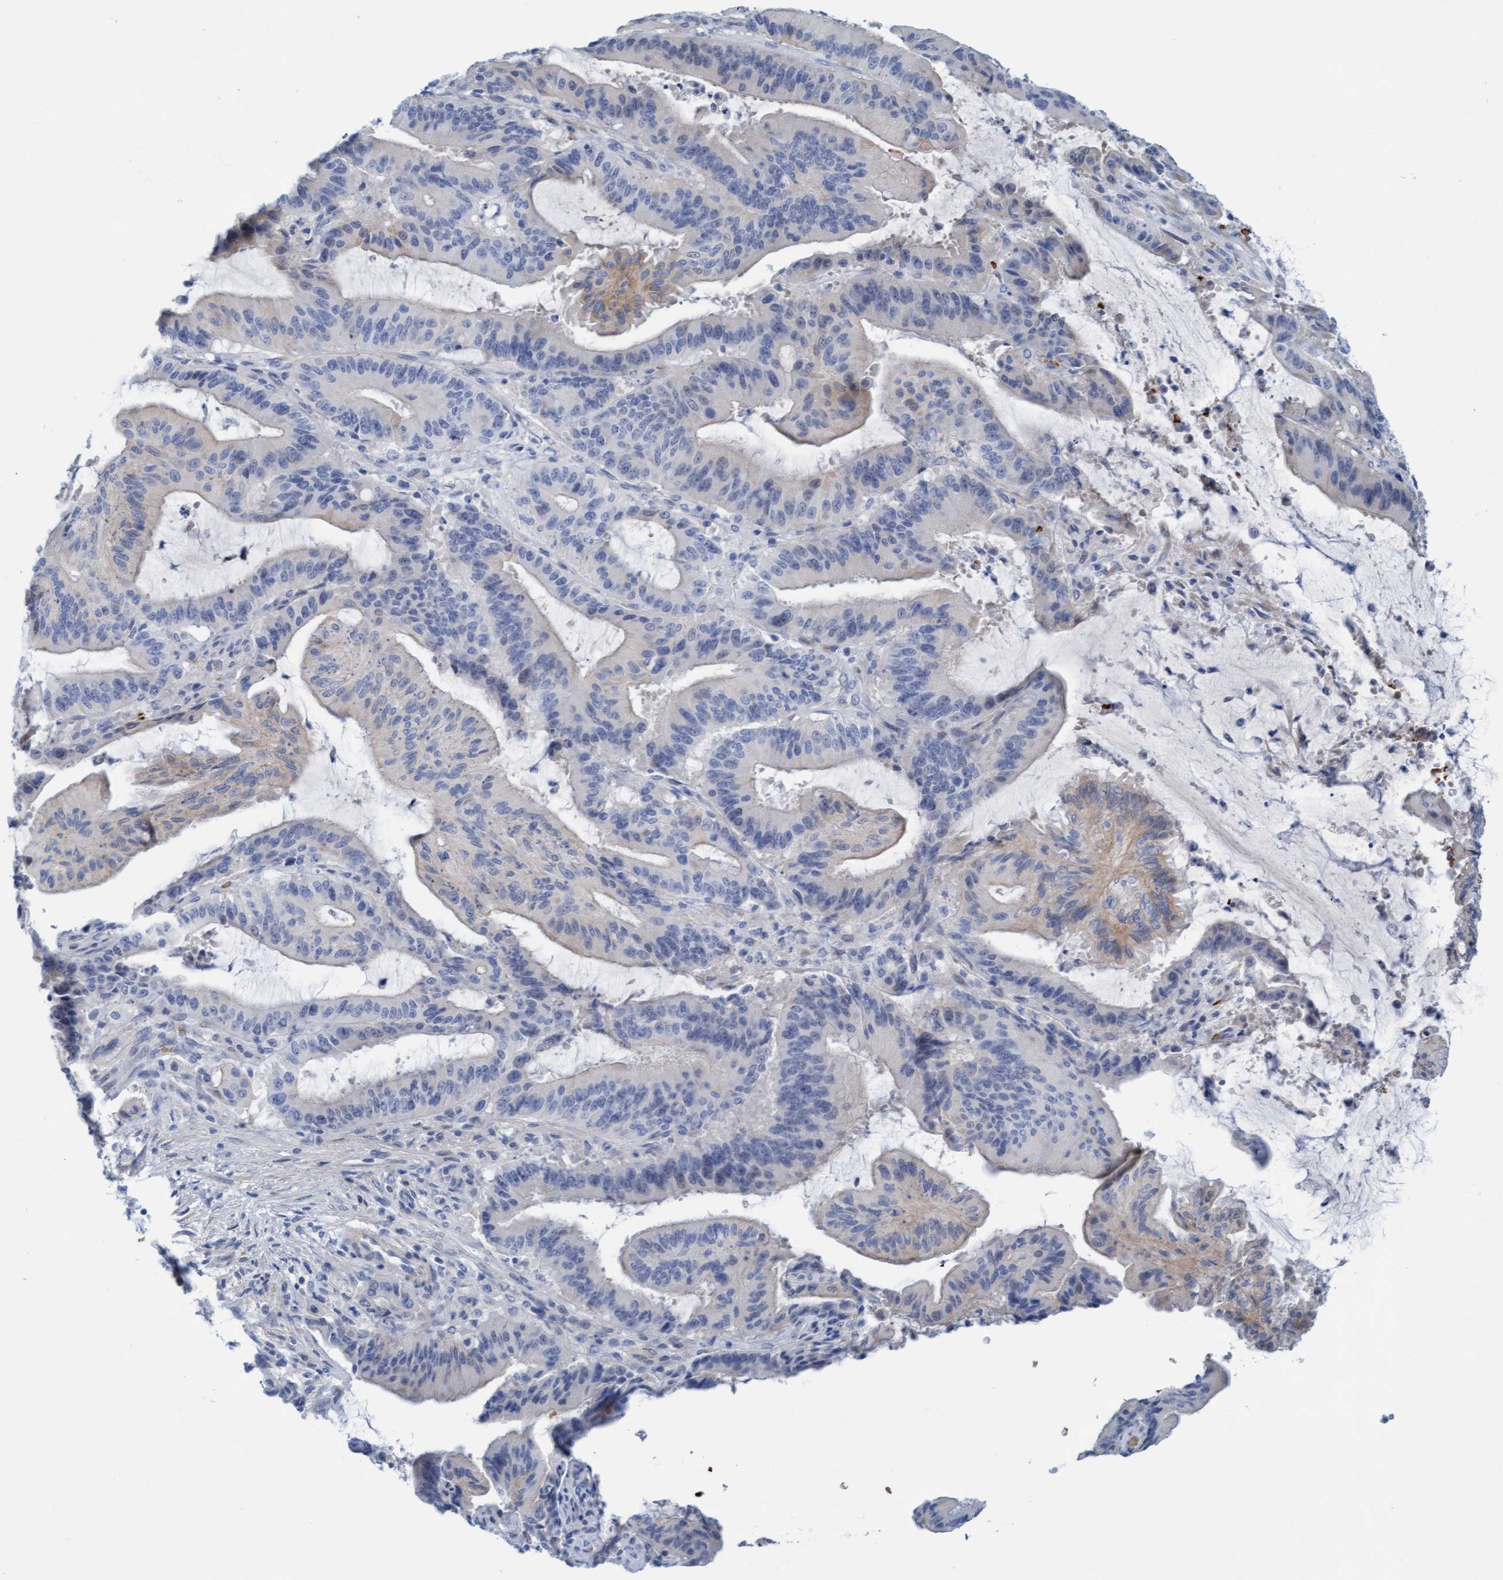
{"staining": {"intensity": "weak", "quantity": "<25%", "location": "cytoplasmic/membranous"}, "tissue": "liver cancer", "cell_type": "Tumor cells", "image_type": "cancer", "snomed": [{"axis": "morphology", "description": "Normal tissue, NOS"}, {"axis": "morphology", "description": "Cholangiocarcinoma"}, {"axis": "topography", "description": "Liver"}, {"axis": "topography", "description": "Peripheral nerve tissue"}], "caption": "A photomicrograph of liver cancer stained for a protein shows no brown staining in tumor cells.", "gene": "P2RX5", "patient": {"sex": "female", "age": 73}}